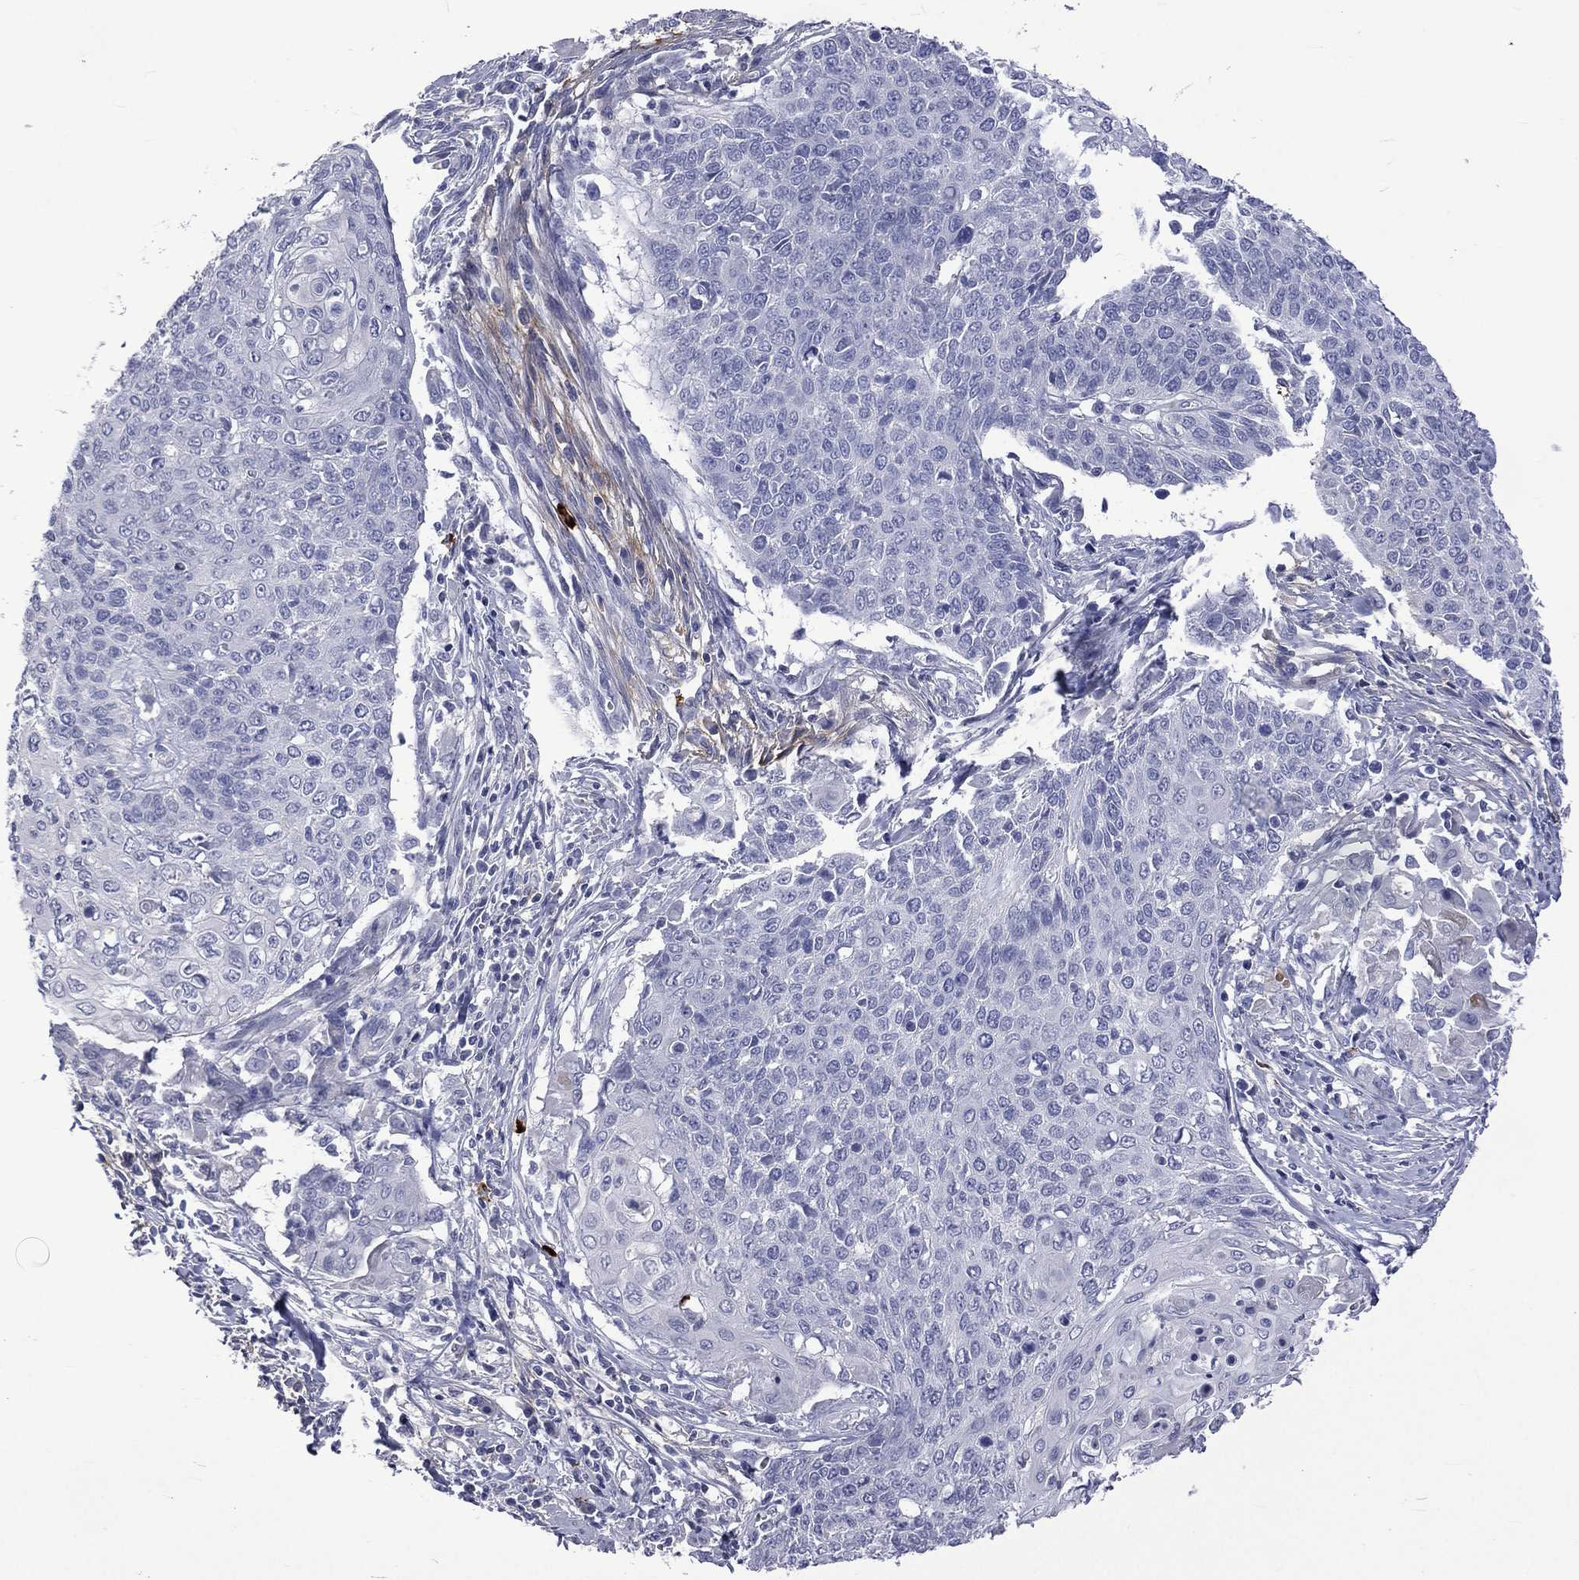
{"staining": {"intensity": "negative", "quantity": "none", "location": "none"}, "tissue": "cervical cancer", "cell_type": "Tumor cells", "image_type": "cancer", "snomed": [{"axis": "morphology", "description": "Squamous cell carcinoma, NOS"}, {"axis": "topography", "description": "Cervix"}], "caption": "This histopathology image is of cervical squamous cell carcinoma stained with immunohistochemistry (IHC) to label a protein in brown with the nuclei are counter-stained blue. There is no expression in tumor cells. (Stains: DAB (3,3'-diaminobenzidine) IHC with hematoxylin counter stain, Microscopy: brightfield microscopy at high magnification).", "gene": "ELANE", "patient": {"sex": "female", "age": 39}}